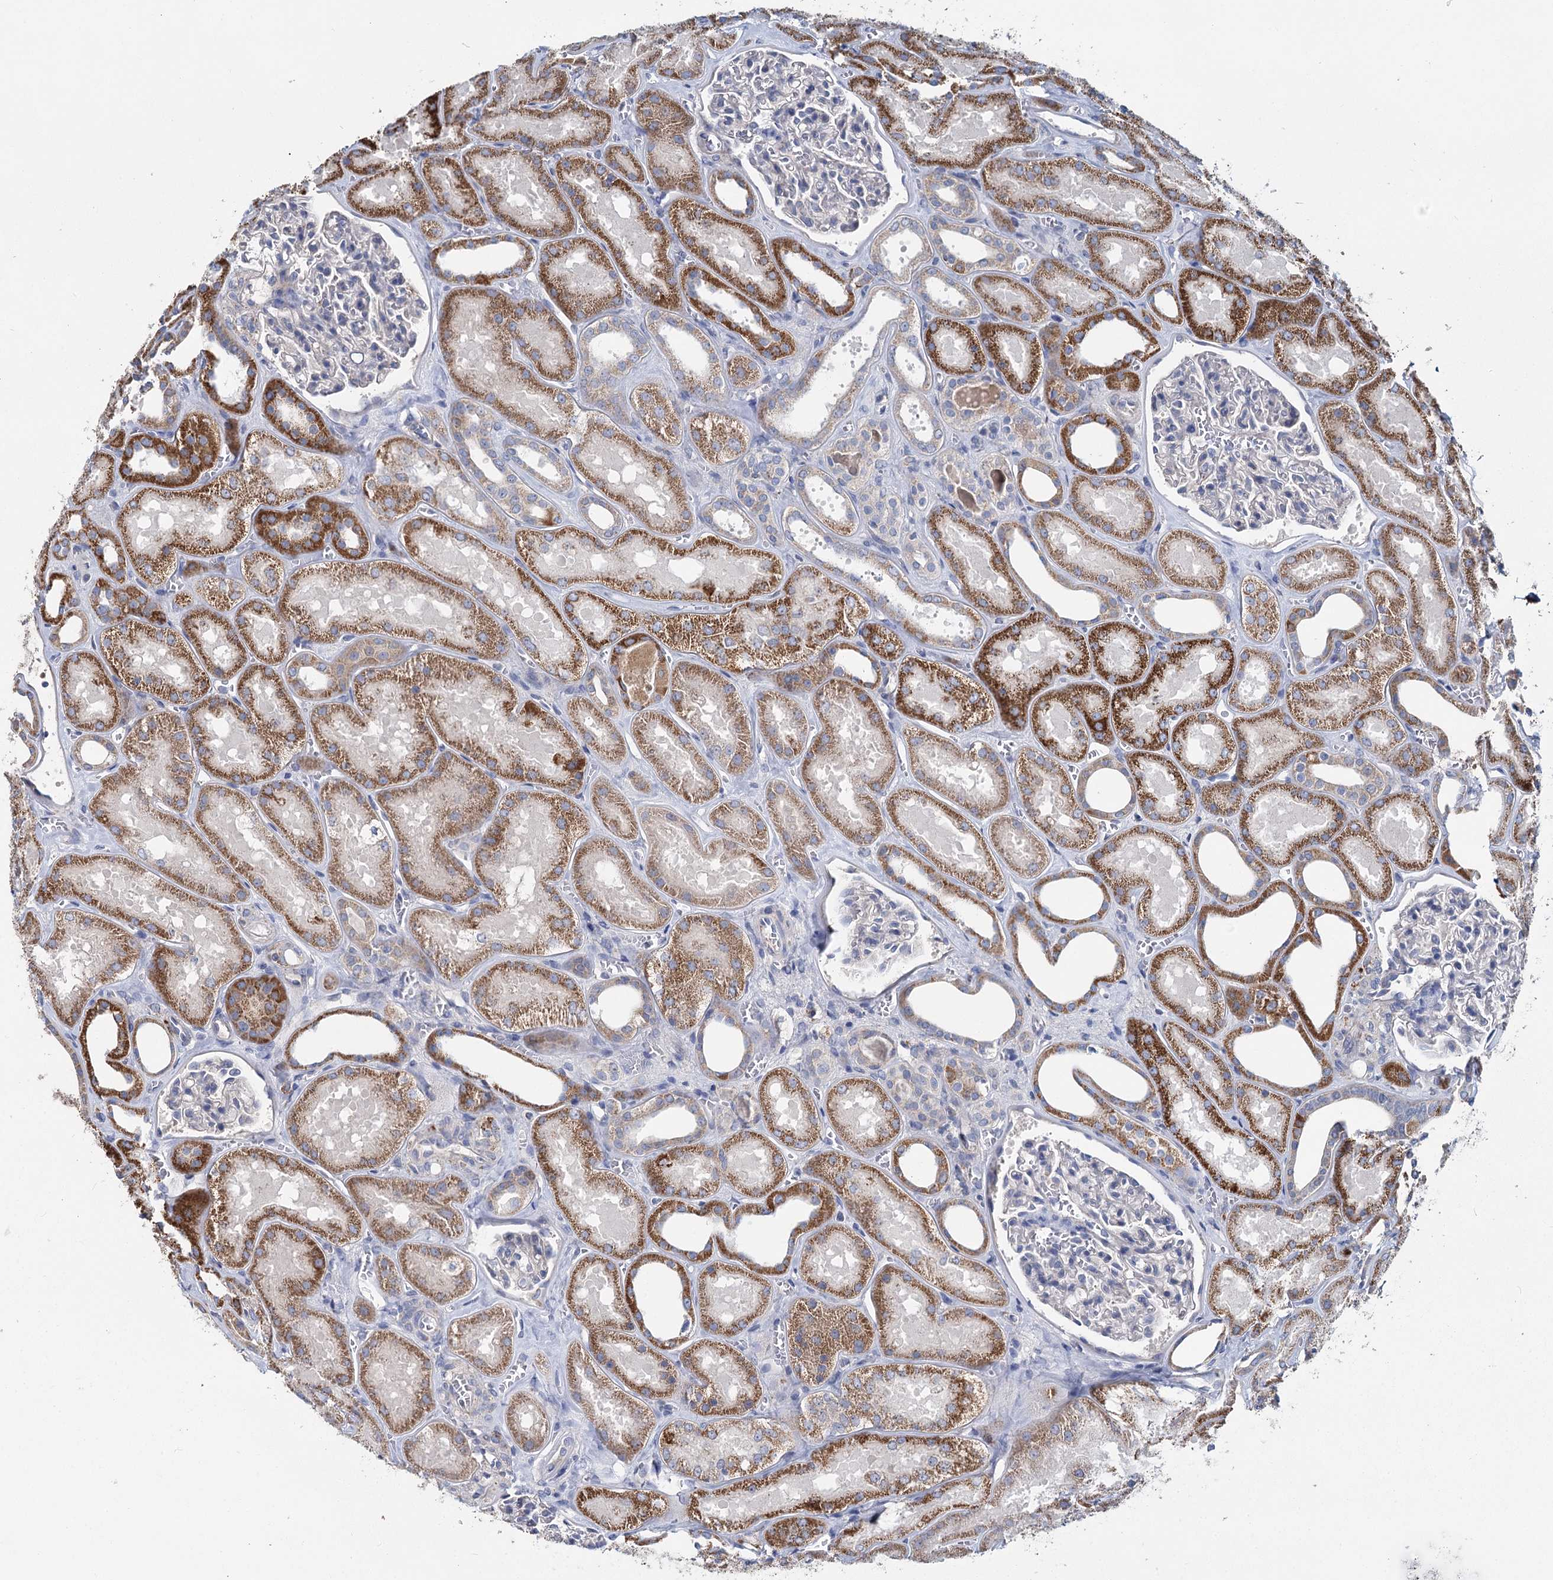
{"staining": {"intensity": "negative", "quantity": "none", "location": "none"}, "tissue": "kidney", "cell_type": "Cells in glomeruli", "image_type": "normal", "snomed": [{"axis": "morphology", "description": "Normal tissue, NOS"}, {"axis": "morphology", "description": "Adenocarcinoma, NOS"}, {"axis": "topography", "description": "Kidney"}], "caption": "The image displays no staining of cells in glomeruli in benign kidney.", "gene": "ANKRD16", "patient": {"sex": "female", "age": 68}}